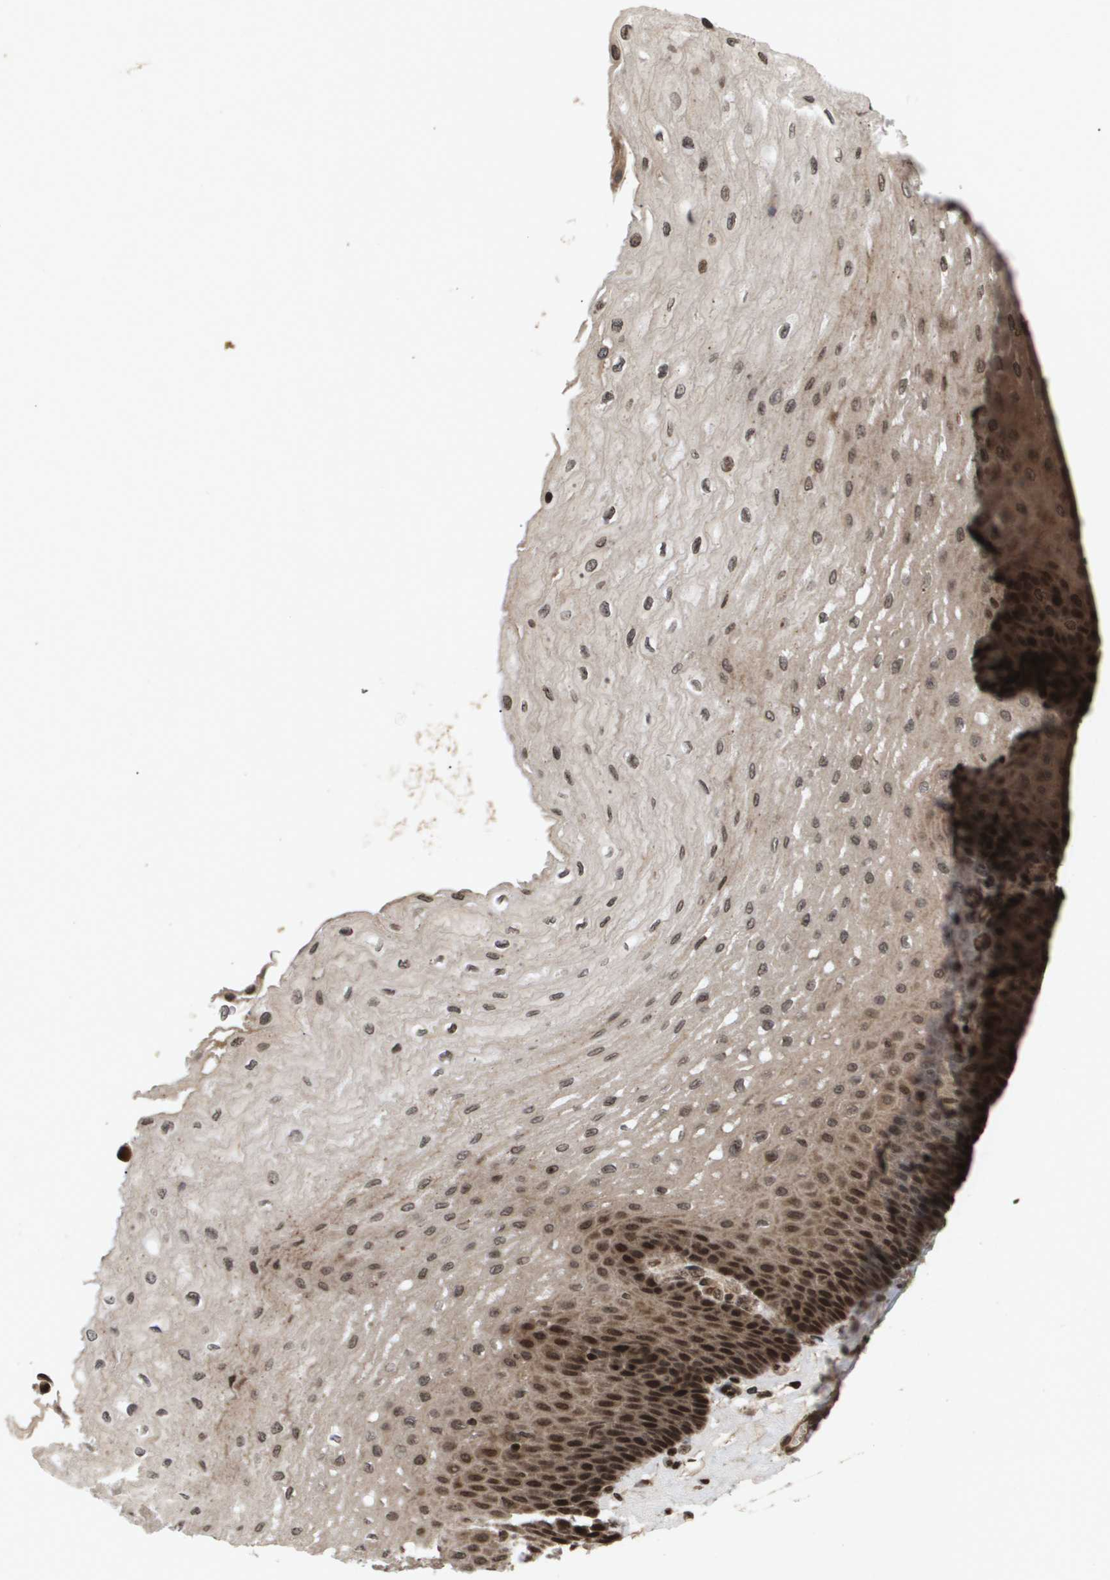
{"staining": {"intensity": "moderate", "quantity": ">75%", "location": "cytoplasmic/membranous,nuclear"}, "tissue": "esophagus", "cell_type": "Squamous epithelial cells", "image_type": "normal", "snomed": [{"axis": "morphology", "description": "Normal tissue, NOS"}, {"axis": "topography", "description": "Esophagus"}], "caption": "The photomicrograph displays a brown stain indicating the presence of a protein in the cytoplasmic/membranous,nuclear of squamous epithelial cells in esophagus.", "gene": "HSPA6", "patient": {"sex": "female", "age": 72}}